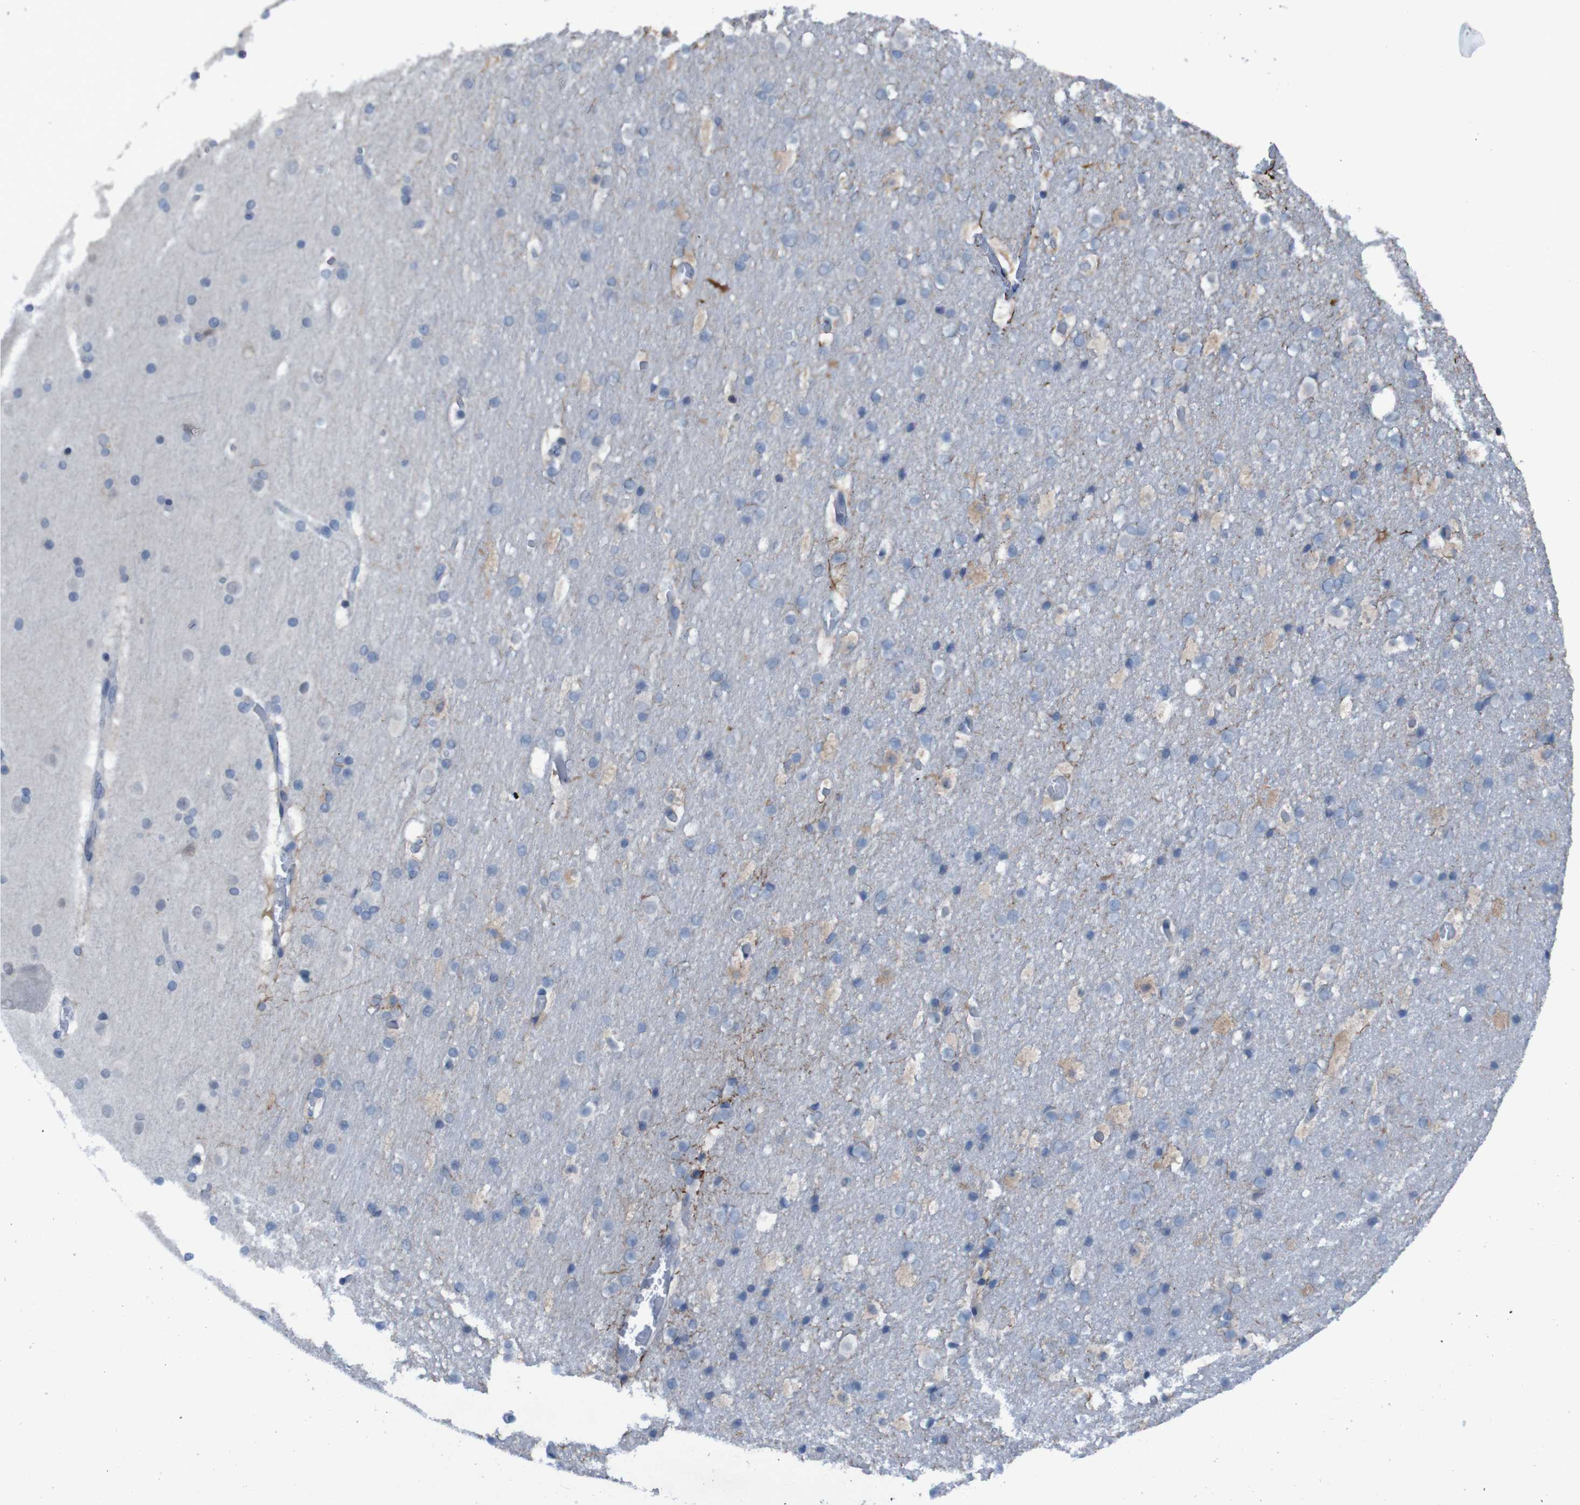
{"staining": {"intensity": "negative", "quantity": "none", "location": "none"}, "tissue": "cerebral cortex", "cell_type": "Endothelial cells", "image_type": "normal", "snomed": [{"axis": "morphology", "description": "Normal tissue, NOS"}, {"axis": "topography", "description": "Cerebral cortex"}], "caption": "Immunohistochemical staining of normal human cerebral cortex displays no significant staining in endothelial cells.", "gene": "CLDN18", "patient": {"sex": "male", "age": 57}}